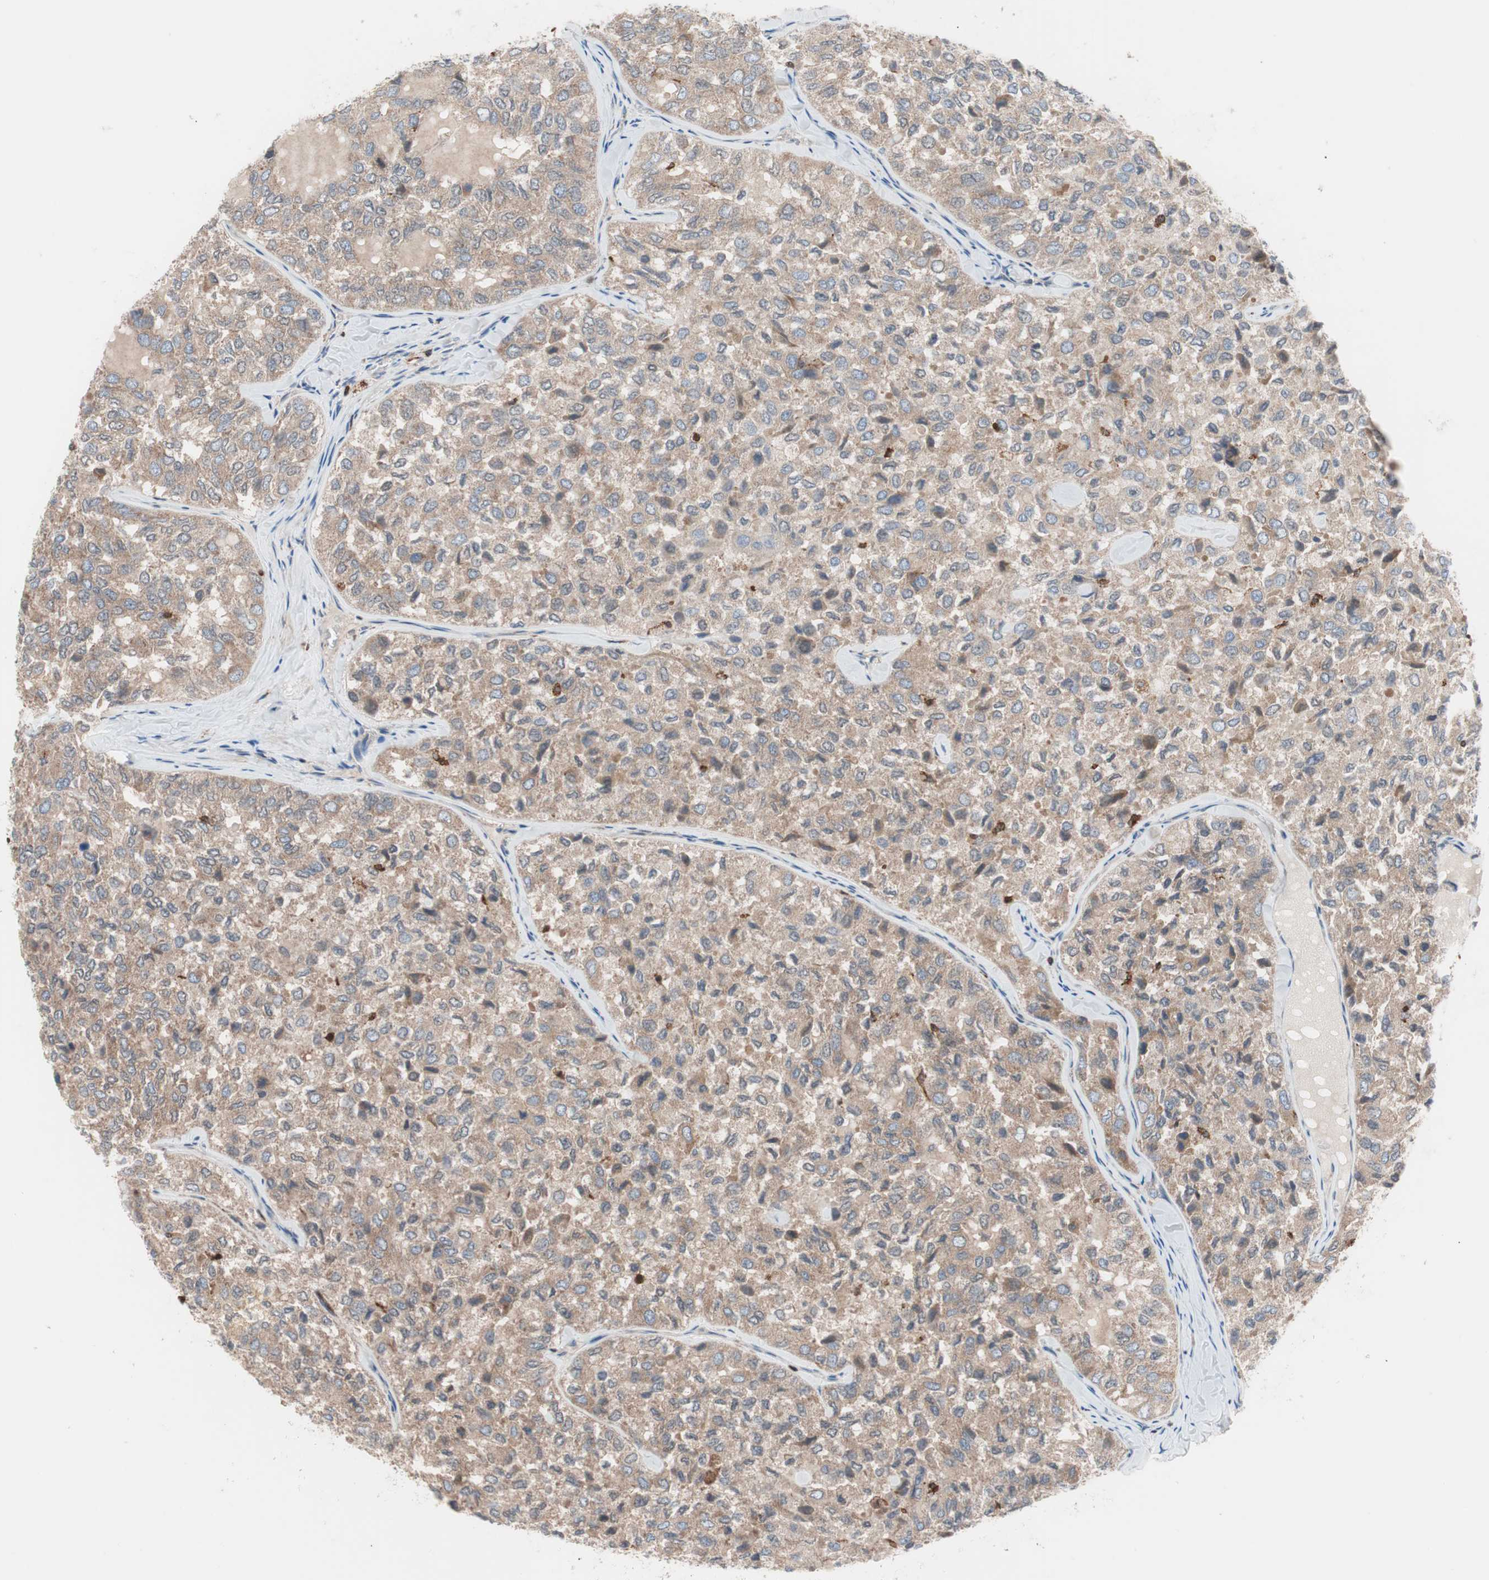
{"staining": {"intensity": "moderate", "quantity": ">75%", "location": "cytoplasmic/membranous"}, "tissue": "thyroid cancer", "cell_type": "Tumor cells", "image_type": "cancer", "snomed": [{"axis": "morphology", "description": "Follicular adenoma carcinoma, NOS"}, {"axis": "topography", "description": "Thyroid gland"}], "caption": "Brown immunohistochemical staining in thyroid follicular adenoma carcinoma demonstrates moderate cytoplasmic/membranous positivity in about >75% of tumor cells.", "gene": "PIK3R1", "patient": {"sex": "male", "age": 75}}